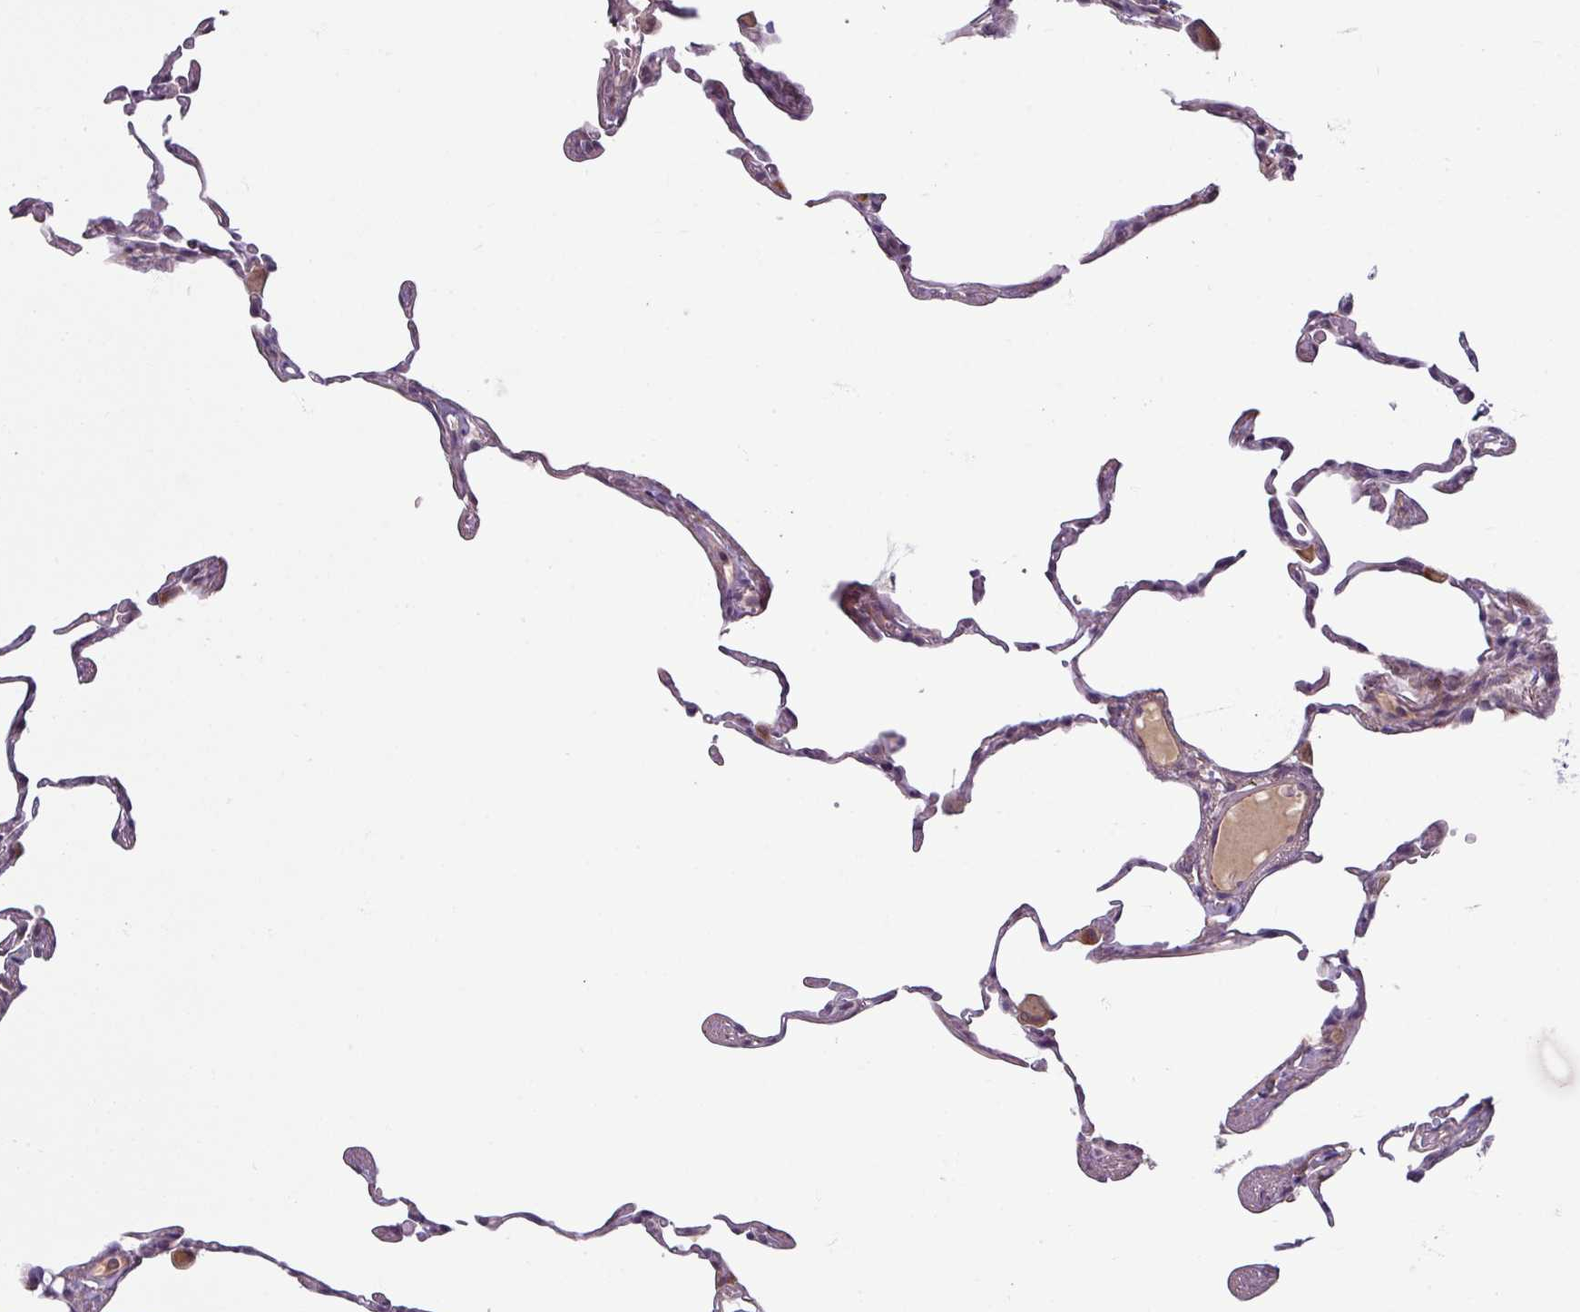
{"staining": {"intensity": "weak", "quantity": "25%-75%", "location": "nuclear"}, "tissue": "lung", "cell_type": "Alveolar cells", "image_type": "normal", "snomed": [{"axis": "morphology", "description": "Normal tissue, NOS"}, {"axis": "topography", "description": "Lung"}], "caption": "Immunohistochemistry (IHC) image of benign human lung stained for a protein (brown), which shows low levels of weak nuclear positivity in approximately 25%-75% of alveolar cells.", "gene": "UVSSA", "patient": {"sex": "female", "age": 57}}